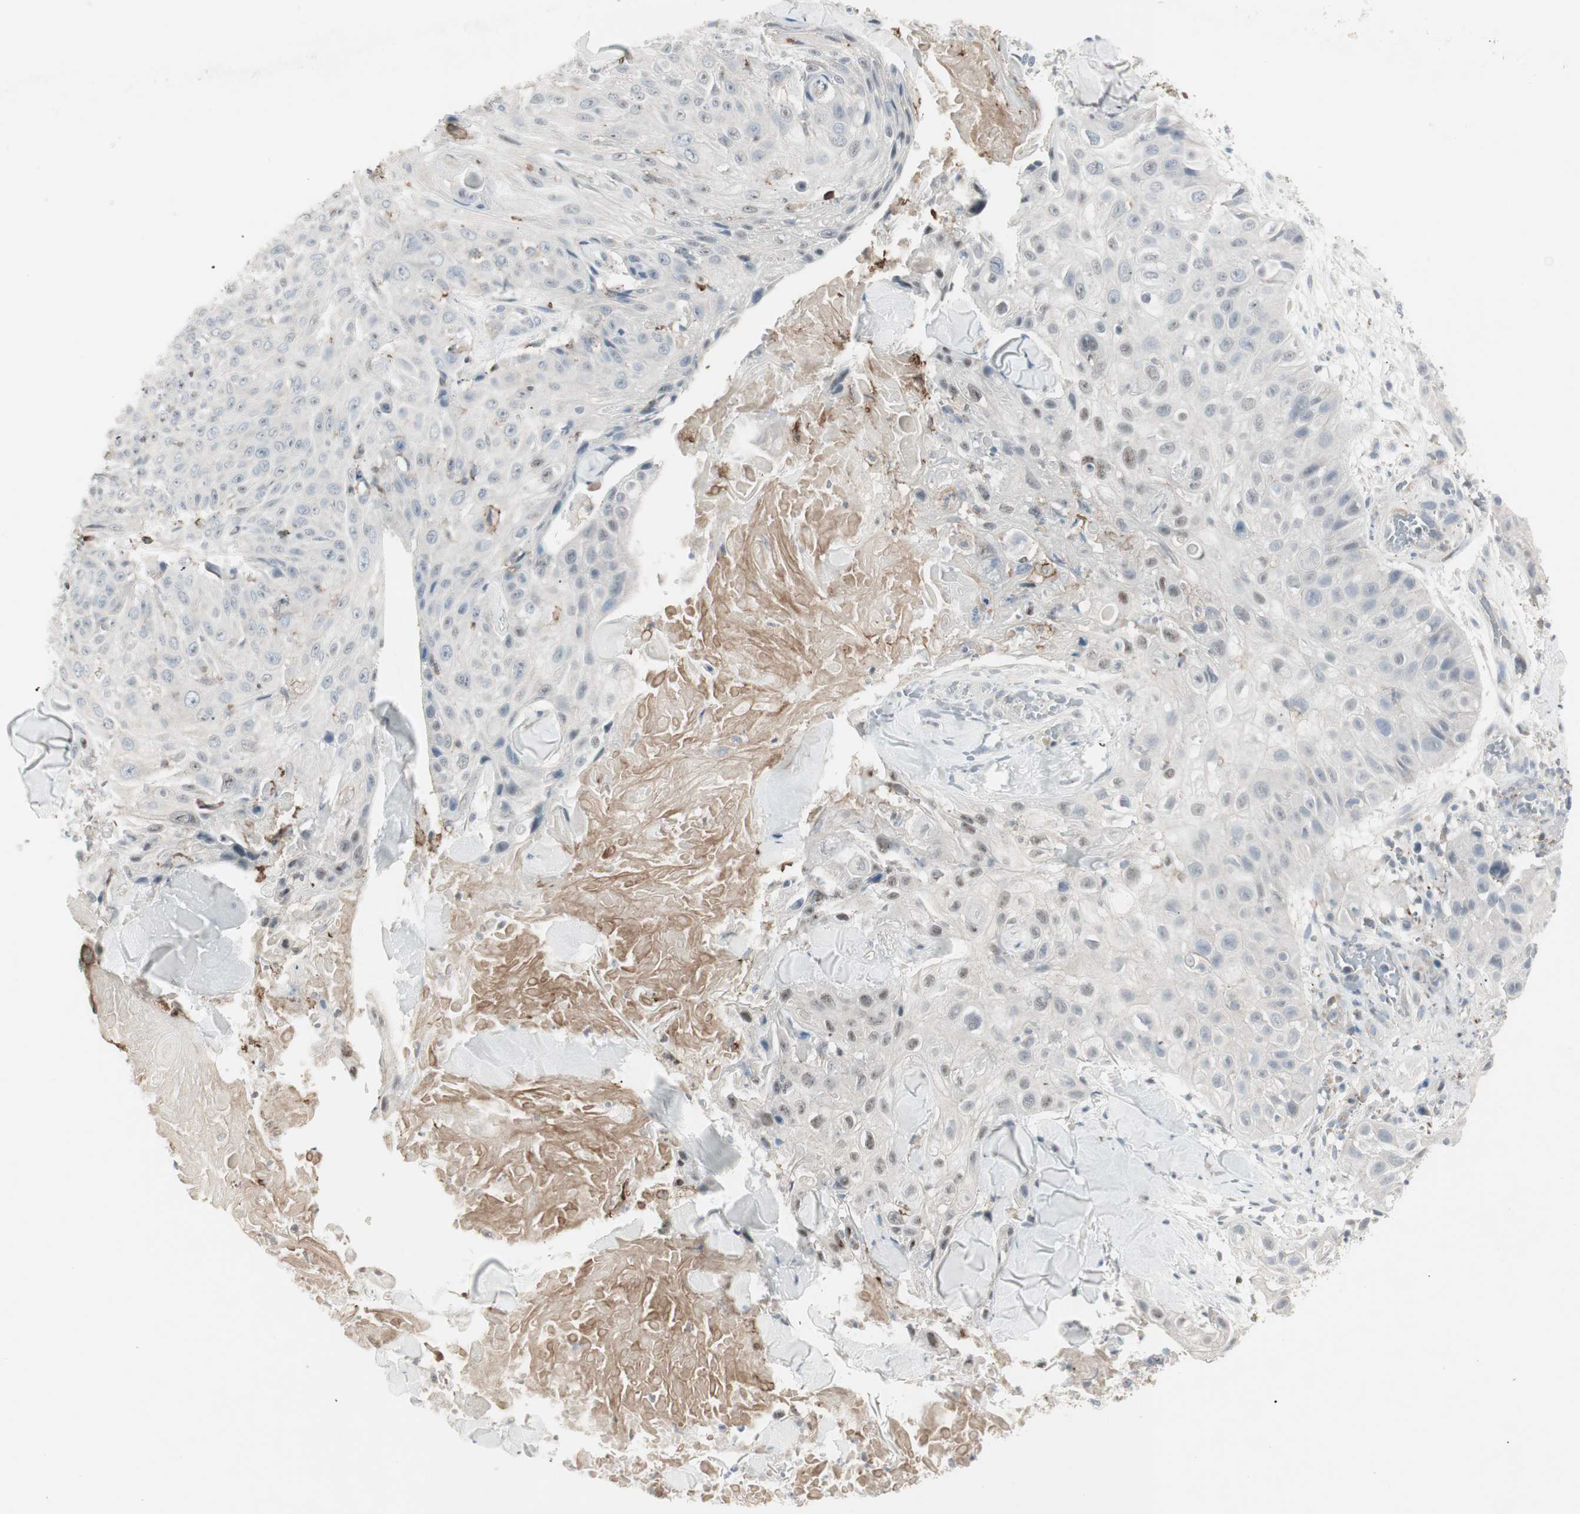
{"staining": {"intensity": "weak", "quantity": "<25%", "location": "nuclear"}, "tissue": "skin cancer", "cell_type": "Tumor cells", "image_type": "cancer", "snomed": [{"axis": "morphology", "description": "Squamous cell carcinoma, NOS"}, {"axis": "topography", "description": "Skin"}], "caption": "This photomicrograph is of squamous cell carcinoma (skin) stained with immunohistochemistry (IHC) to label a protein in brown with the nuclei are counter-stained blue. There is no staining in tumor cells.", "gene": "MAP4K4", "patient": {"sex": "male", "age": 86}}